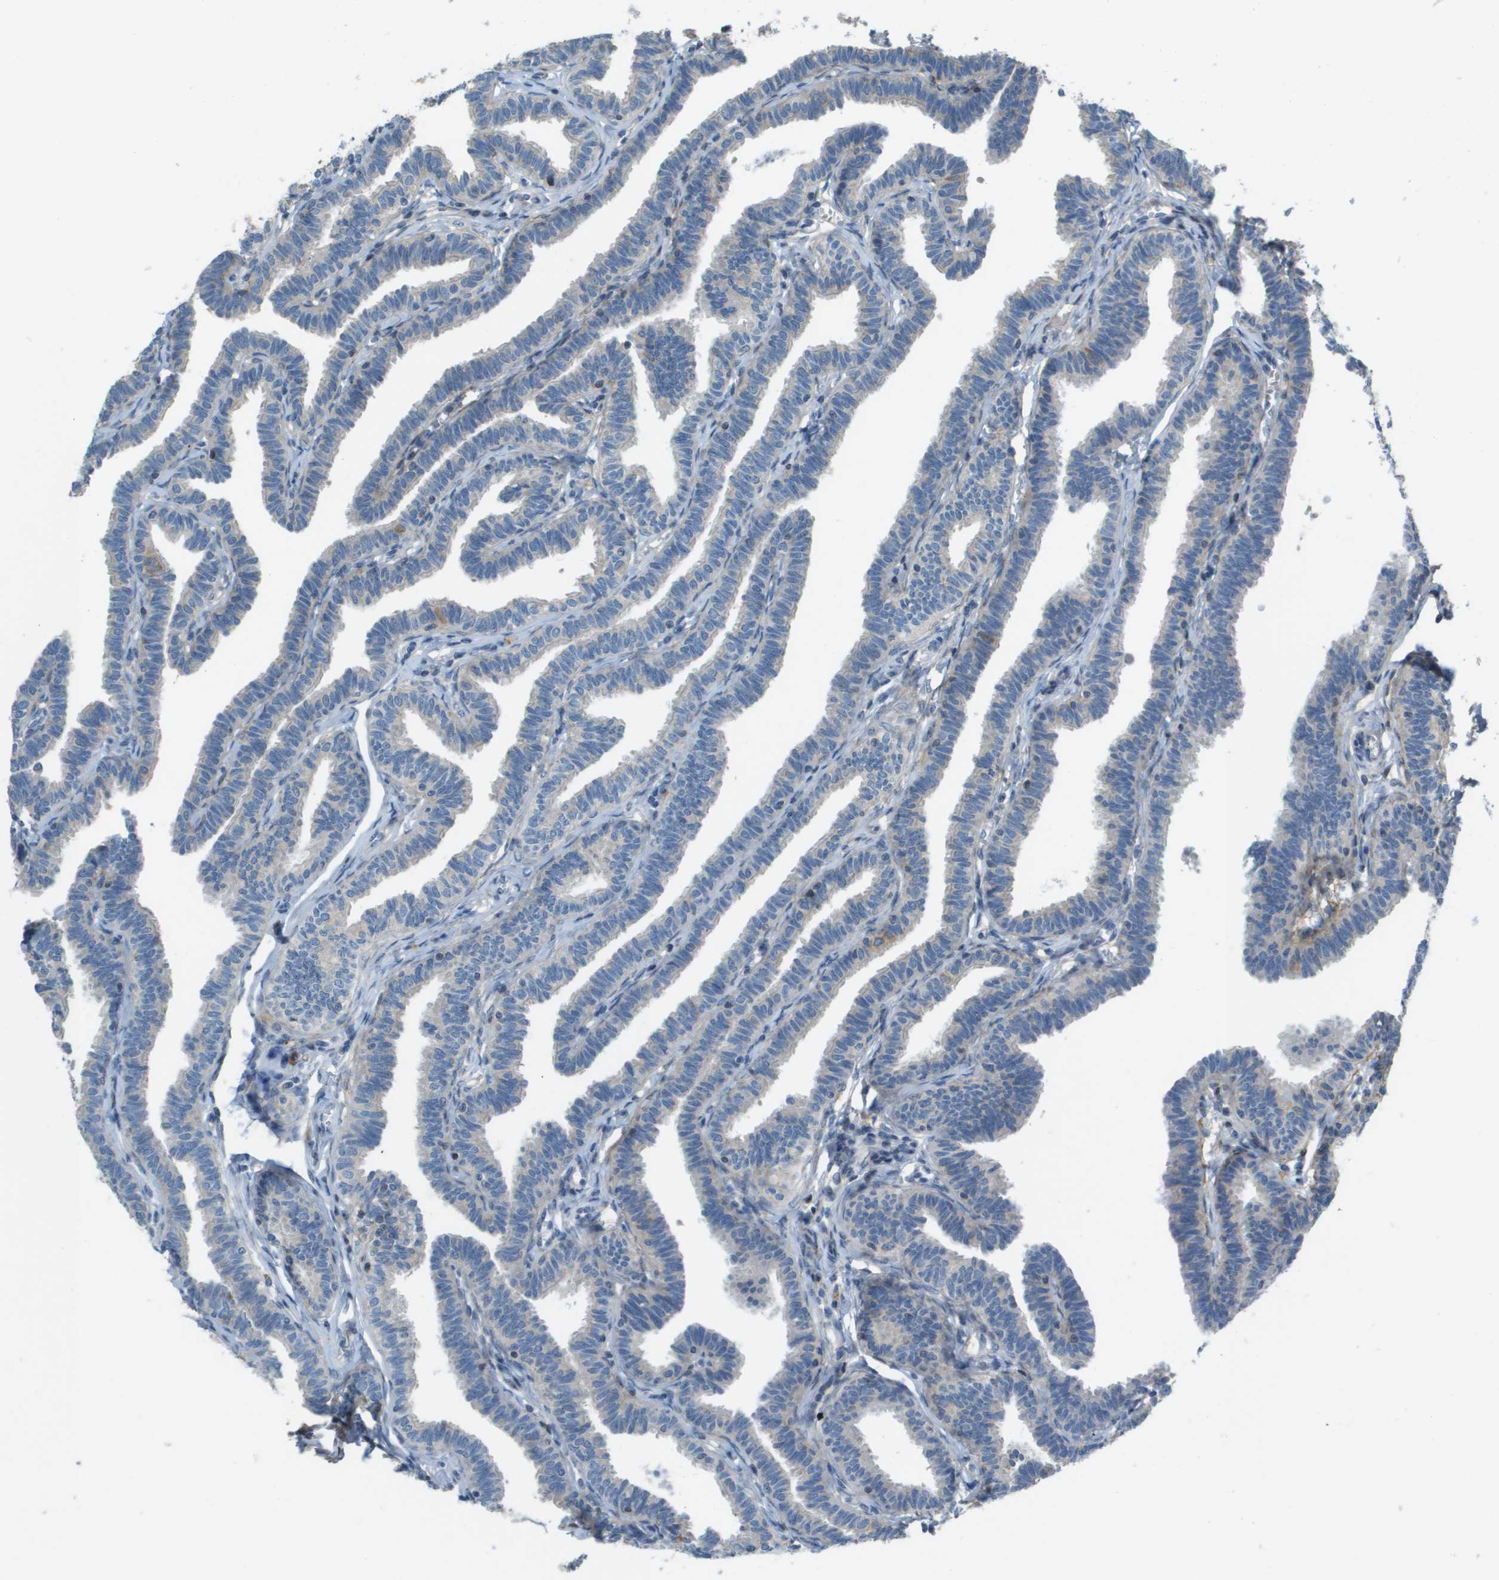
{"staining": {"intensity": "negative", "quantity": "none", "location": "none"}, "tissue": "fallopian tube", "cell_type": "Glandular cells", "image_type": "normal", "snomed": [{"axis": "morphology", "description": "Normal tissue, NOS"}, {"axis": "topography", "description": "Fallopian tube"}, {"axis": "topography", "description": "Ovary"}], "caption": "High magnification brightfield microscopy of normal fallopian tube stained with DAB (brown) and counterstained with hematoxylin (blue): glandular cells show no significant expression. The staining is performed using DAB (3,3'-diaminobenzidine) brown chromogen with nuclei counter-stained in using hematoxylin.", "gene": "GALNT6", "patient": {"sex": "female", "age": 23}}